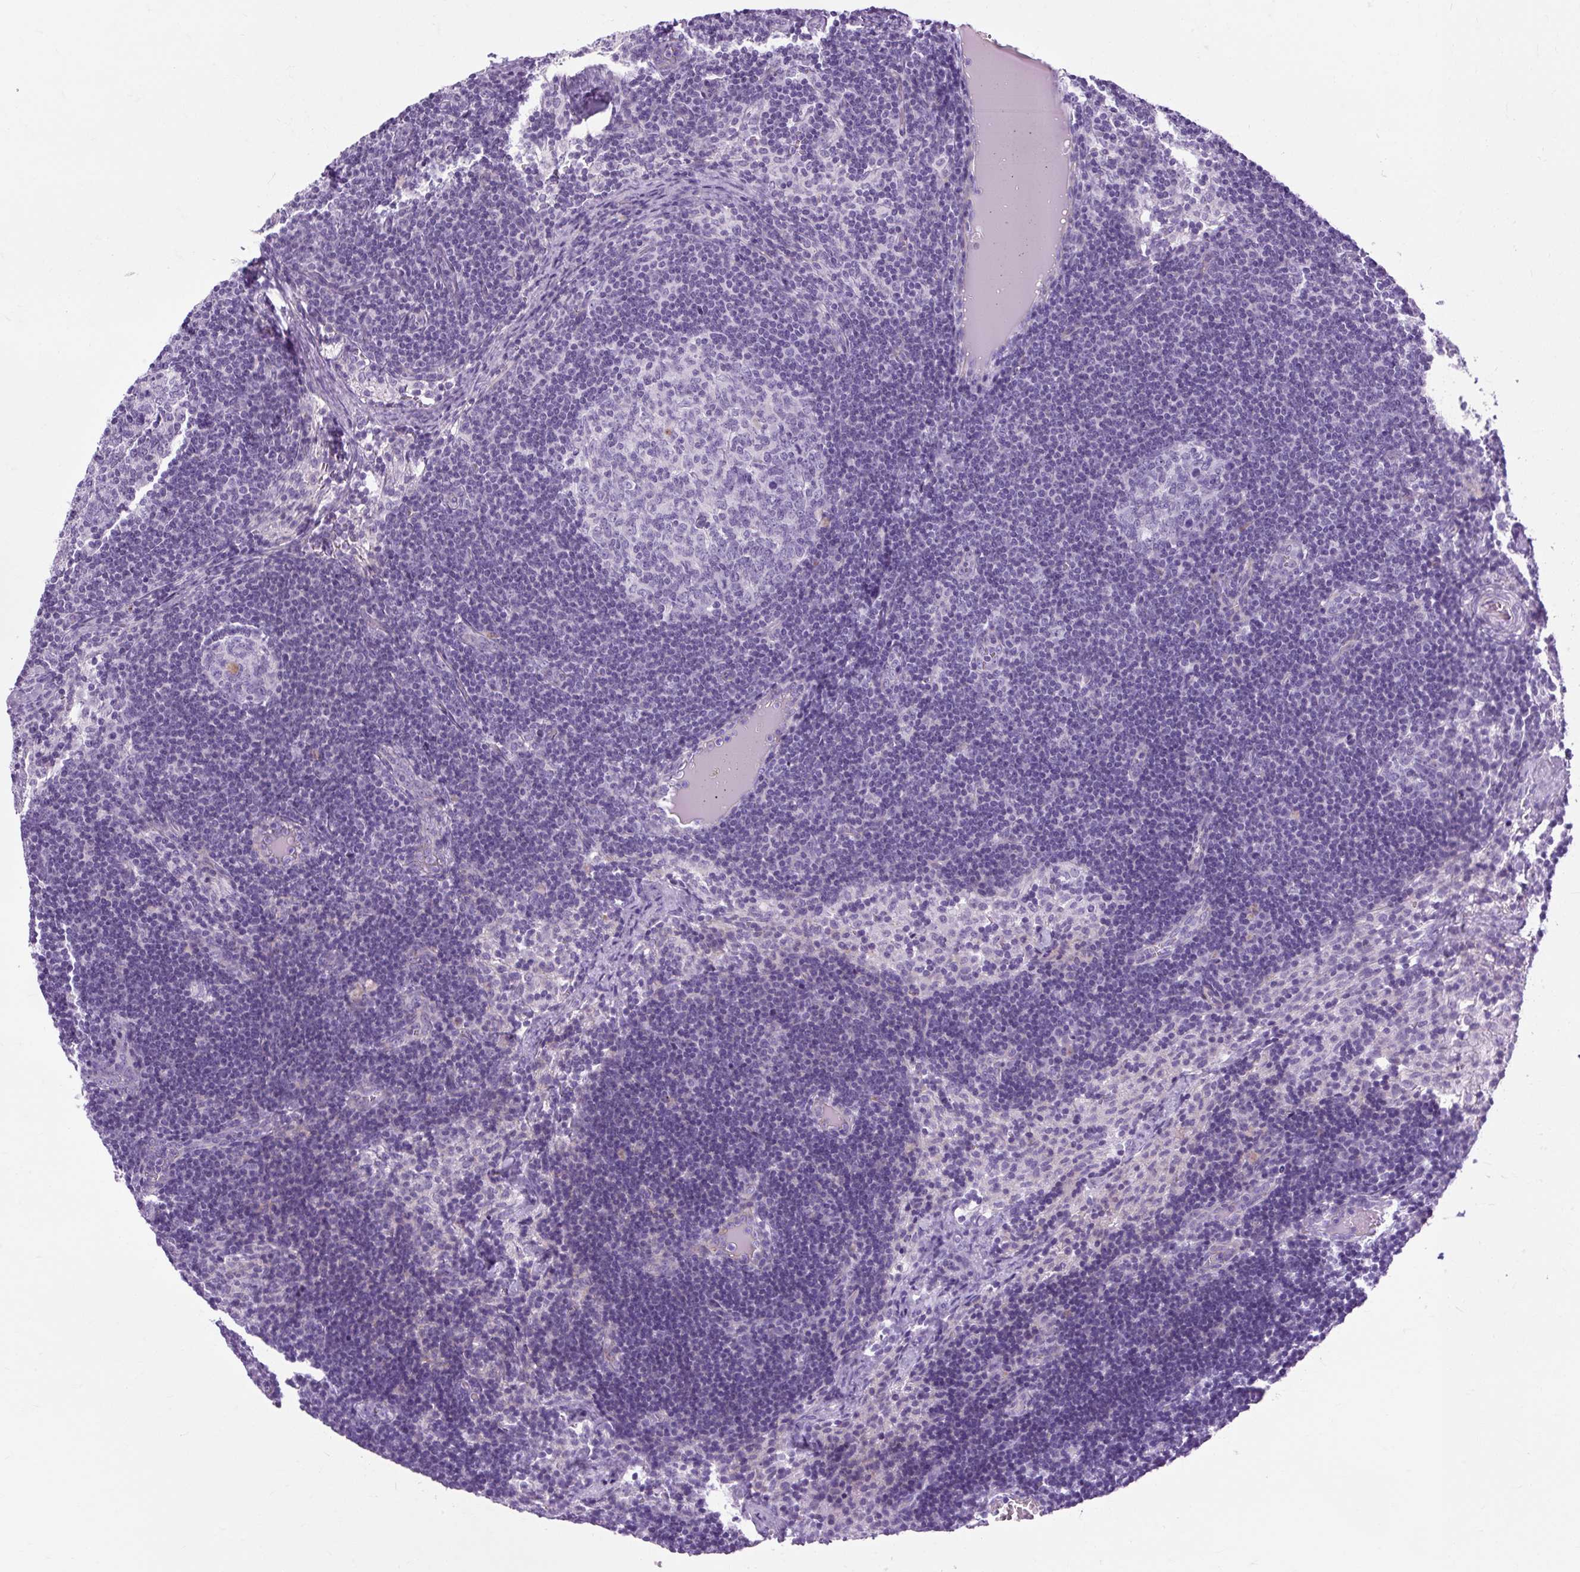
{"staining": {"intensity": "negative", "quantity": "none", "location": "none"}, "tissue": "lymph node", "cell_type": "Germinal center cells", "image_type": "normal", "snomed": [{"axis": "morphology", "description": "Normal tissue, NOS"}, {"axis": "topography", "description": "Lymph node"}], "caption": "This micrograph is of benign lymph node stained with immunohistochemistry to label a protein in brown with the nuclei are counter-stained blue. There is no positivity in germinal center cells.", "gene": "OOEP", "patient": {"sex": "female", "age": 31}}